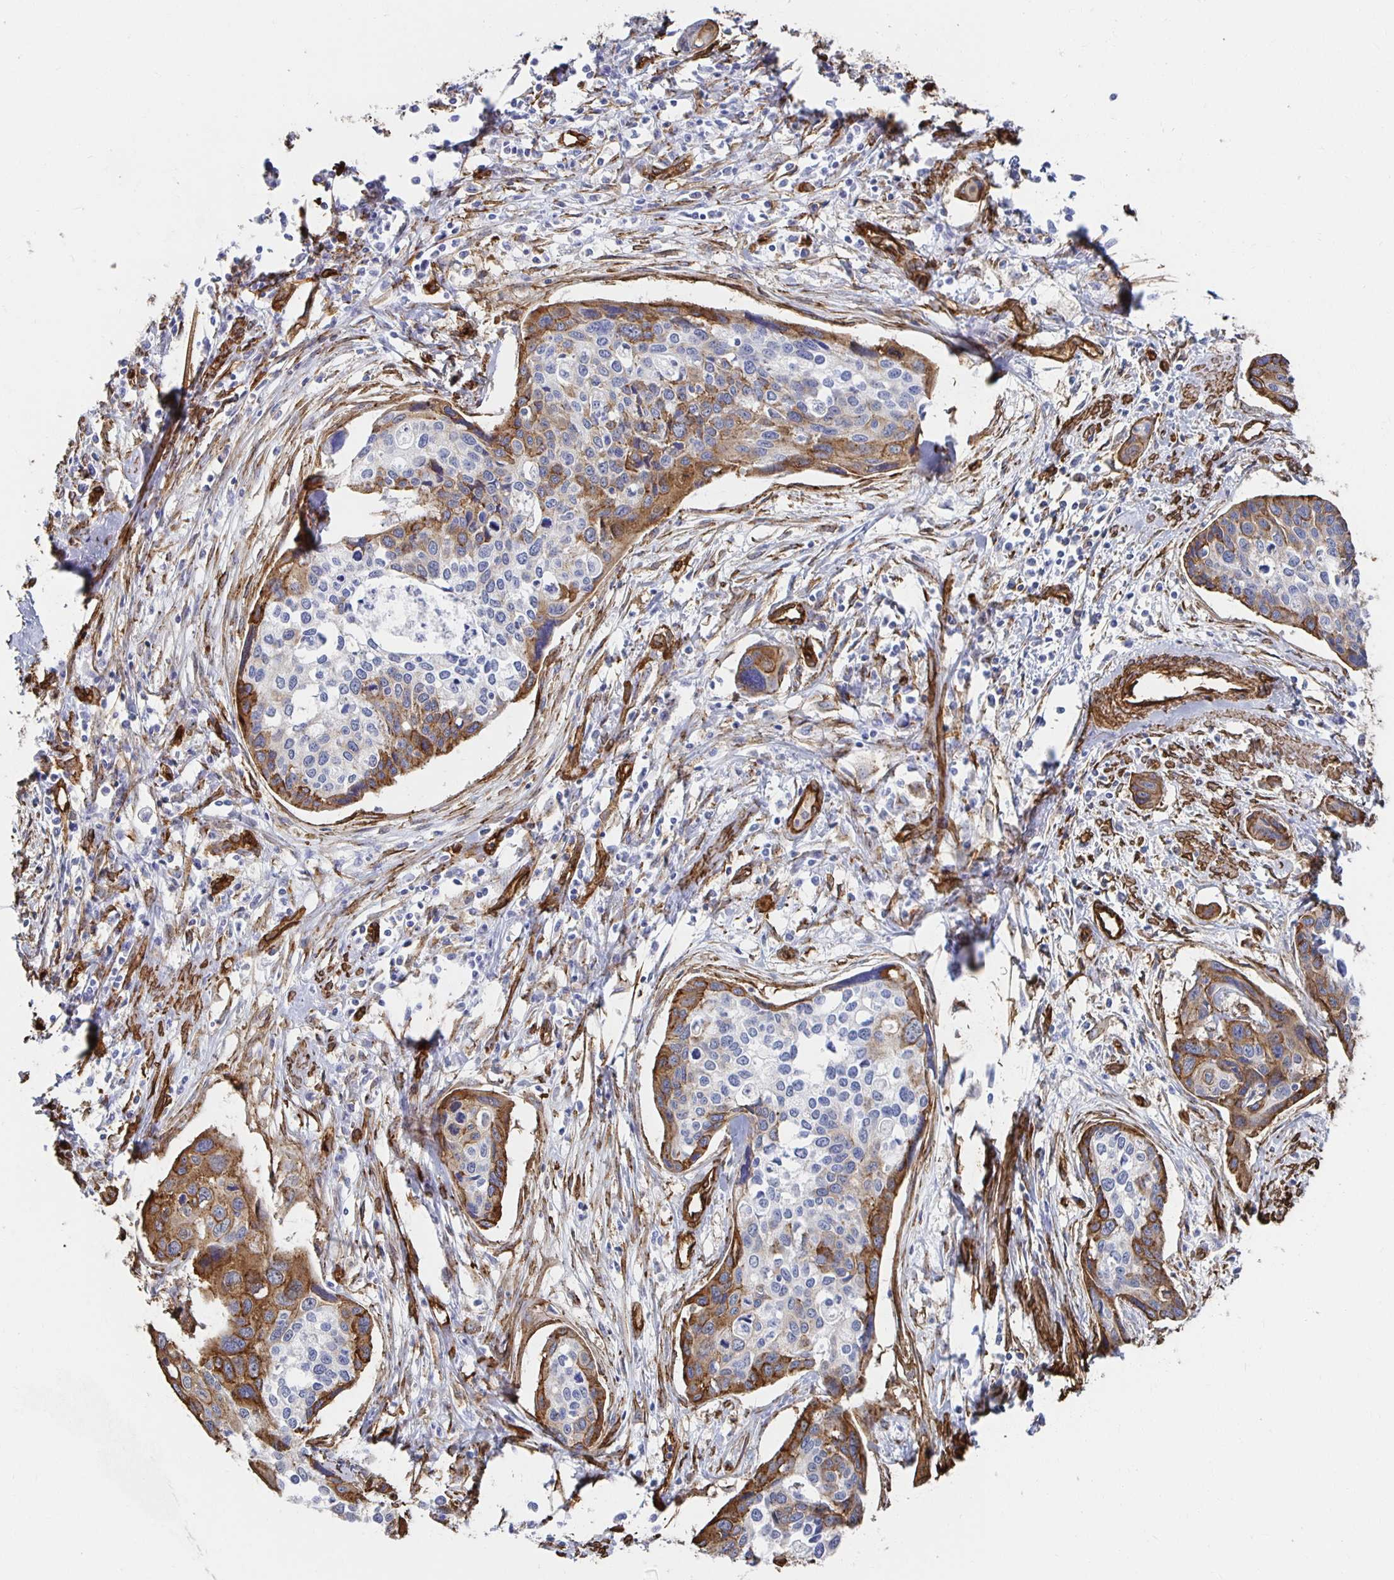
{"staining": {"intensity": "moderate", "quantity": "25%-75%", "location": "cytoplasmic/membranous"}, "tissue": "cervical cancer", "cell_type": "Tumor cells", "image_type": "cancer", "snomed": [{"axis": "morphology", "description": "Squamous cell carcinoma, NOS"}, {"axis": "topography", "description": "Cervix"}], "caption": "This photomicrograph displays IHC staining of squamous cell carcinoma (cervical), with medium moderate cytoplasmic/membranous positivity in about 25%-75% of tumor cells.", "gene": "VIPR2", "patient": {"sex": "female", "age": 31}}